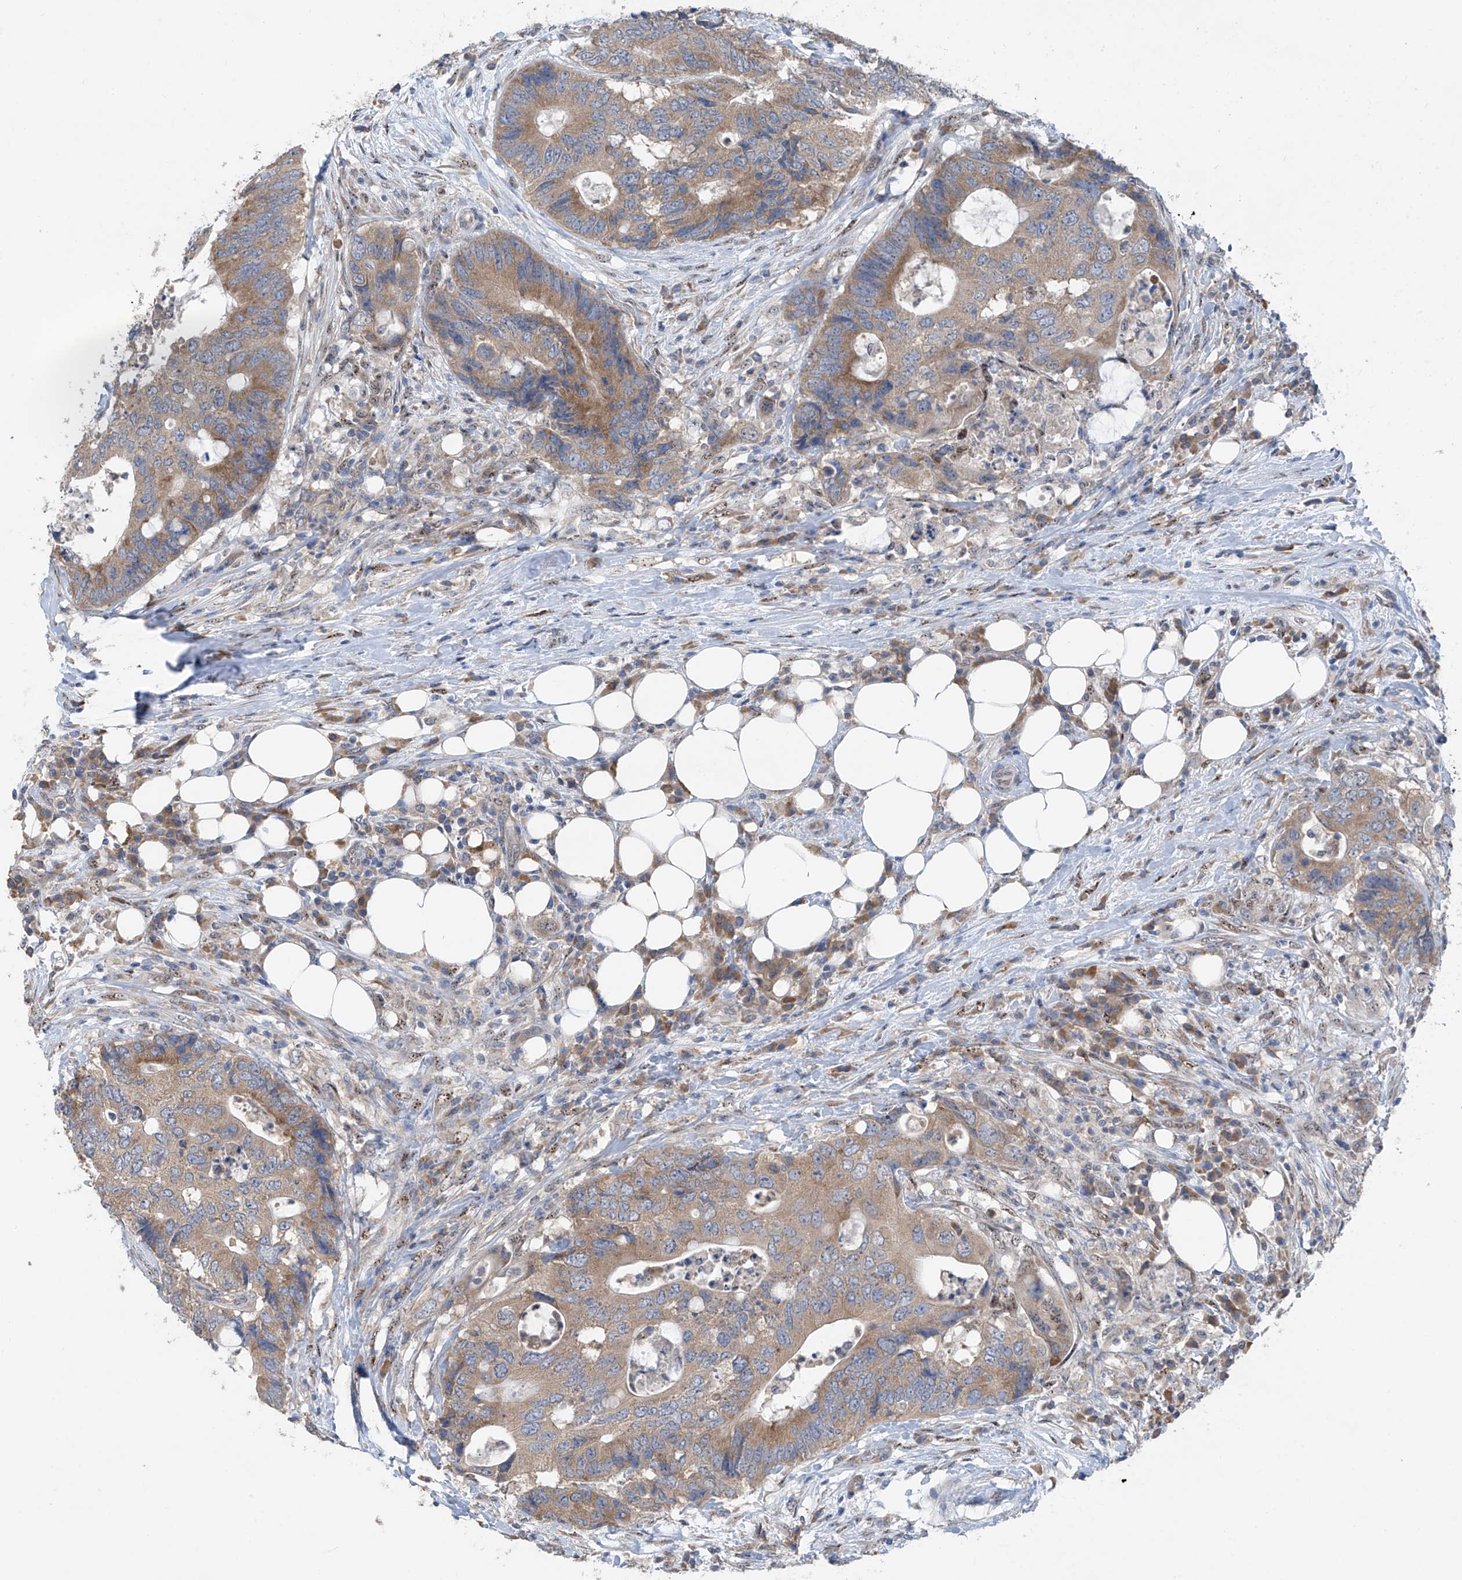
{"staining": {"intensity": "moderate", "quantity": "25%-75%", "location": "cytoplasmic/membranous"}, "tissue": "colorectal cancer", "cell_type": "Tumor cells", "image_type": "cancer", "snomed": [{"axis": "morphology", "description": "Adenocarcinoma, NOS"}, {"axis": "topography", "description": "Colon"}], "caption": "Approximately 25%-75% of tumor cells in human colorectal adenocarcinoma reveal moderate cytoplasmic/membranous protein staining as visualized by brown immunohistochemical staining.", "gene": "RPL4", "patient": {"sex": "male", "age": 71}}